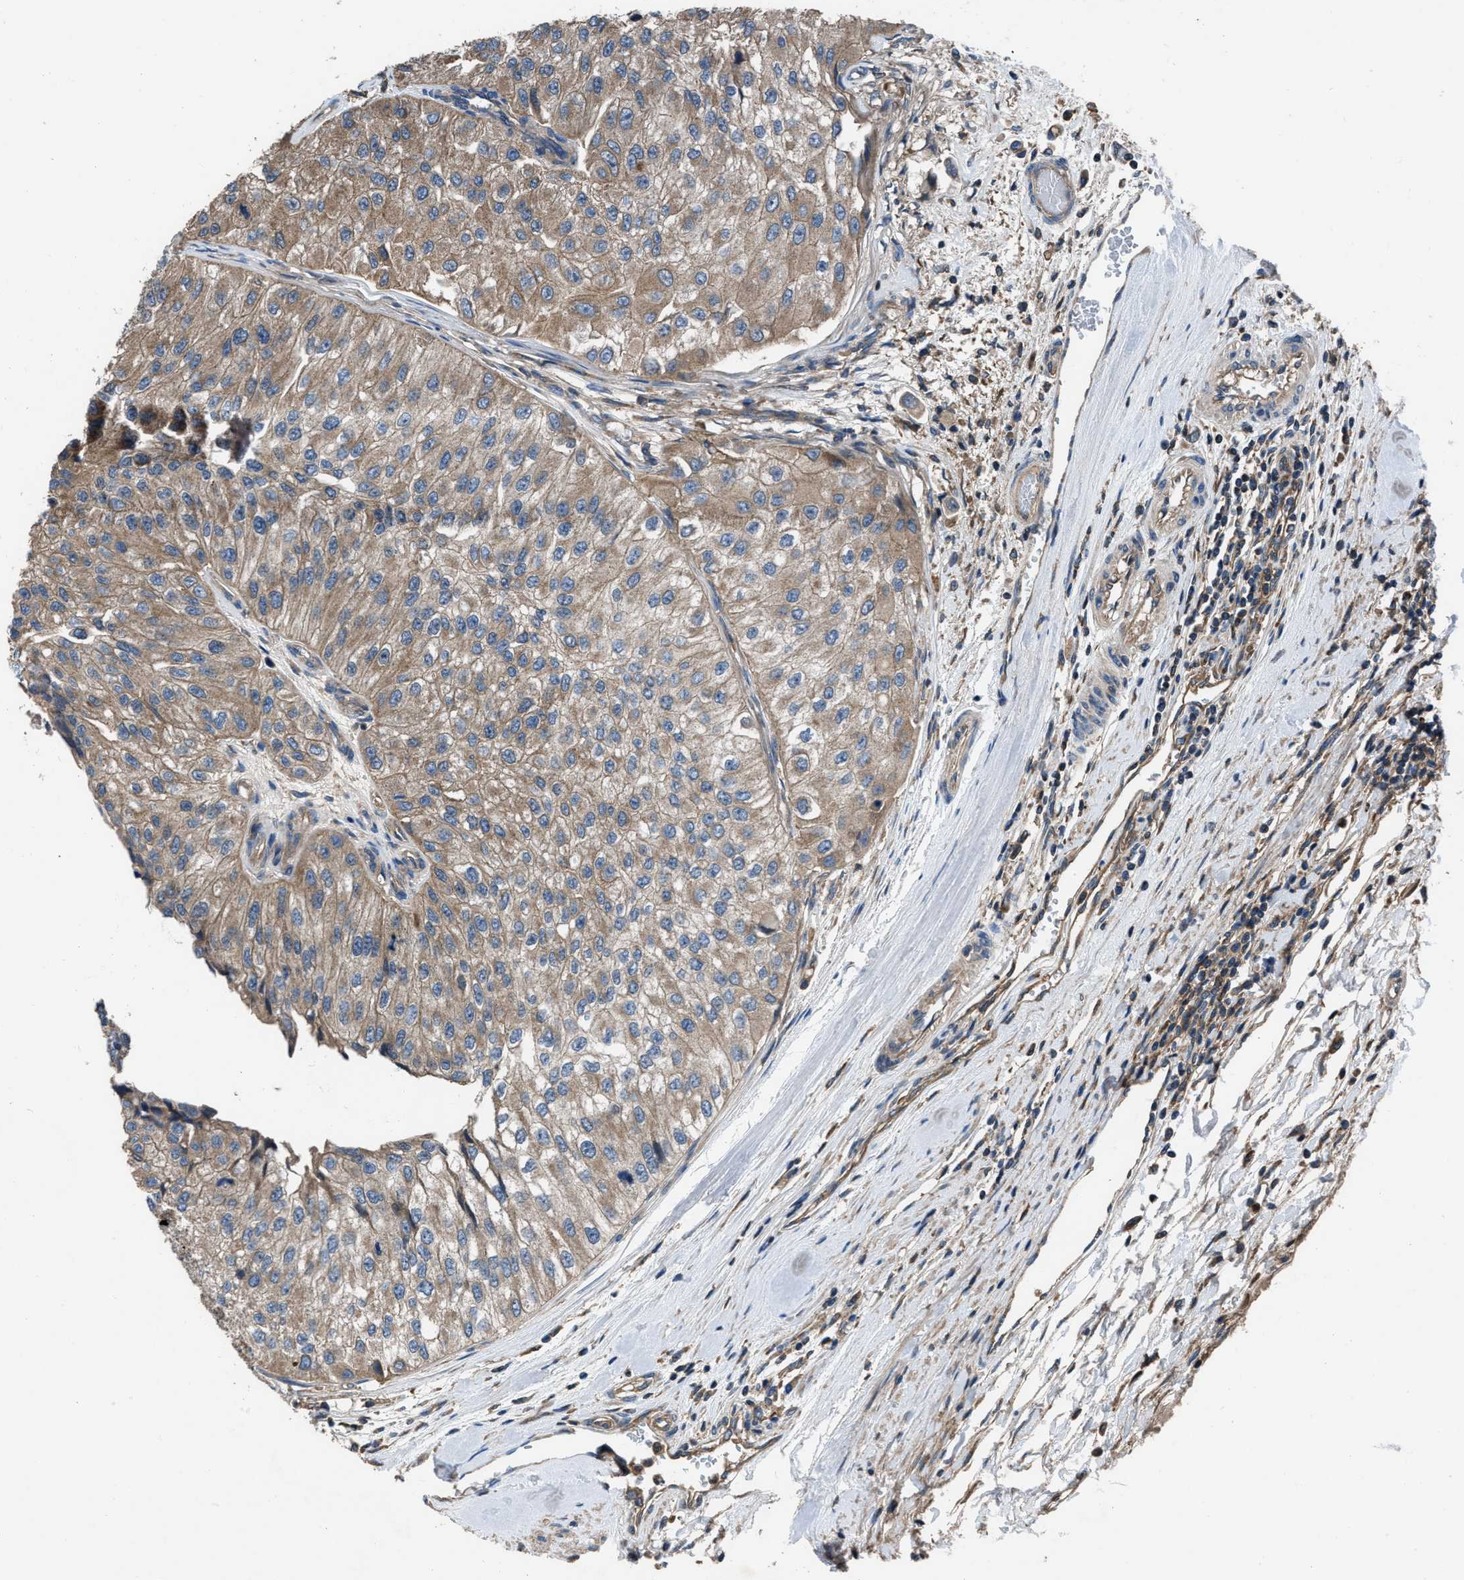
{"staining": {"intensity": "moderate", "quantity": ">75%", "location": "cytoplasmic/membranous"}, "tissue": "urothelial cancer", "cell_type": "Tumor cells", "image_type": "cancer", "snomed": [{"axis": "morphology", "description": "Urothelial carcinoma, High grade"}, {"axis": "topography", "description": "Kidney"}, {"axis": "topography", "description": "Urinary bladder"}], "caption": "The immunohistochemical stain labels moderate cytoplasmic/membranous expression in tumor cells of urothelial carcinoma (high-grade) tissue. The staining was performed using DAB (3,3'-diaminobenzidine) to visualize the protein expression in brown, while the nuclei were stained in blue with hematoxylin (Magnification: 20x).", "gene": "USP25", "patient": {"sex": "male", "age": 77}}